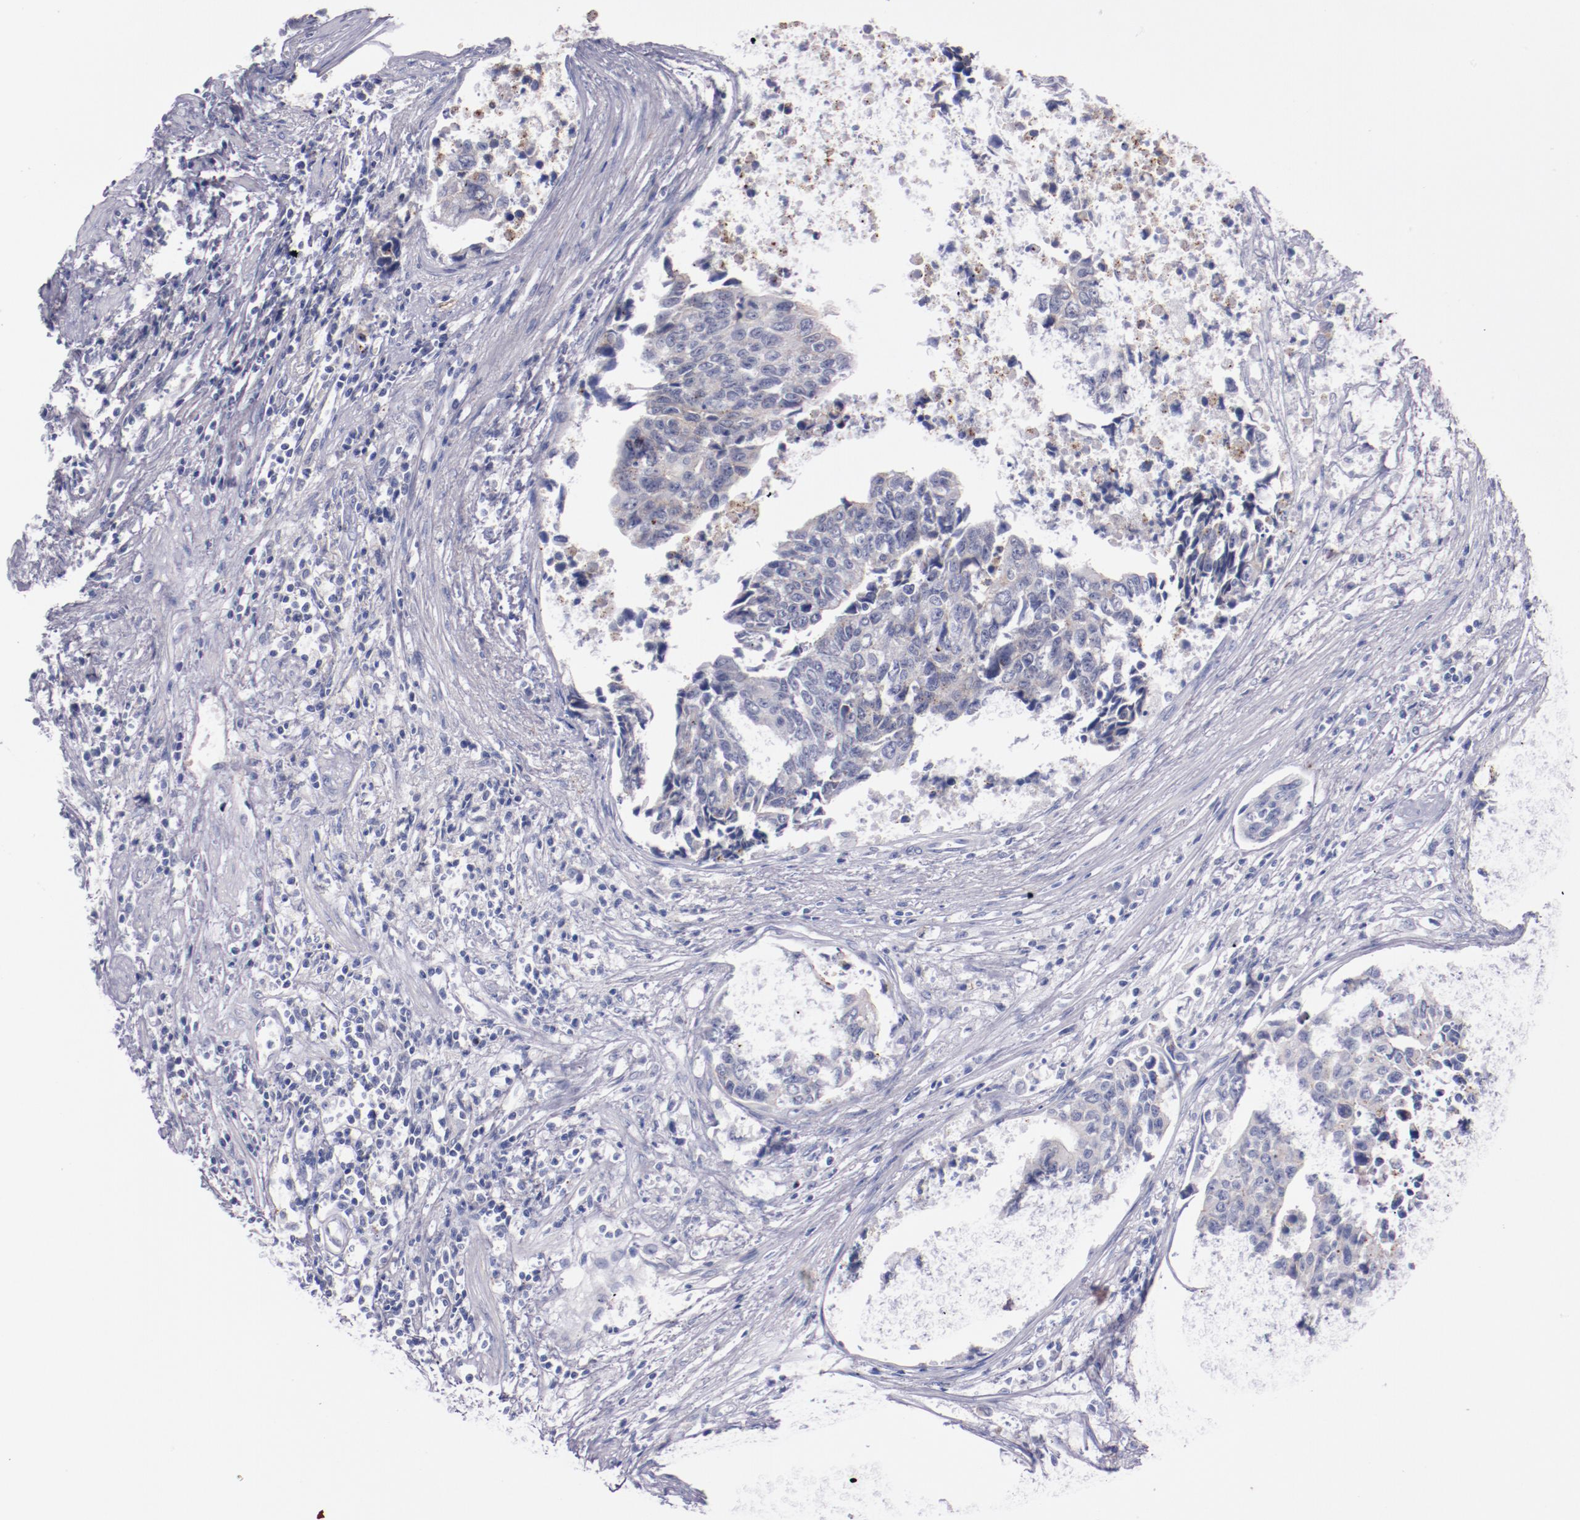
{"staining": {"intensity": "negative", "quantity": "none", "location": "none"}, "tissue": "urothelial cancer", "cell_type": "Tumor cells", "image_type": "cancer", "snomed": [{"axis": "morphology", "description": "Urothelial carcinoma, High grade"}, {"axis": "topography", "description": "Urinary bladder"}], "caption": "The histopathology image reveals no significant staining in tumor cells of high-grade urothelial carcinoma.", "gene": "SYP", "patient": {"sex": "male", "age": 81}}